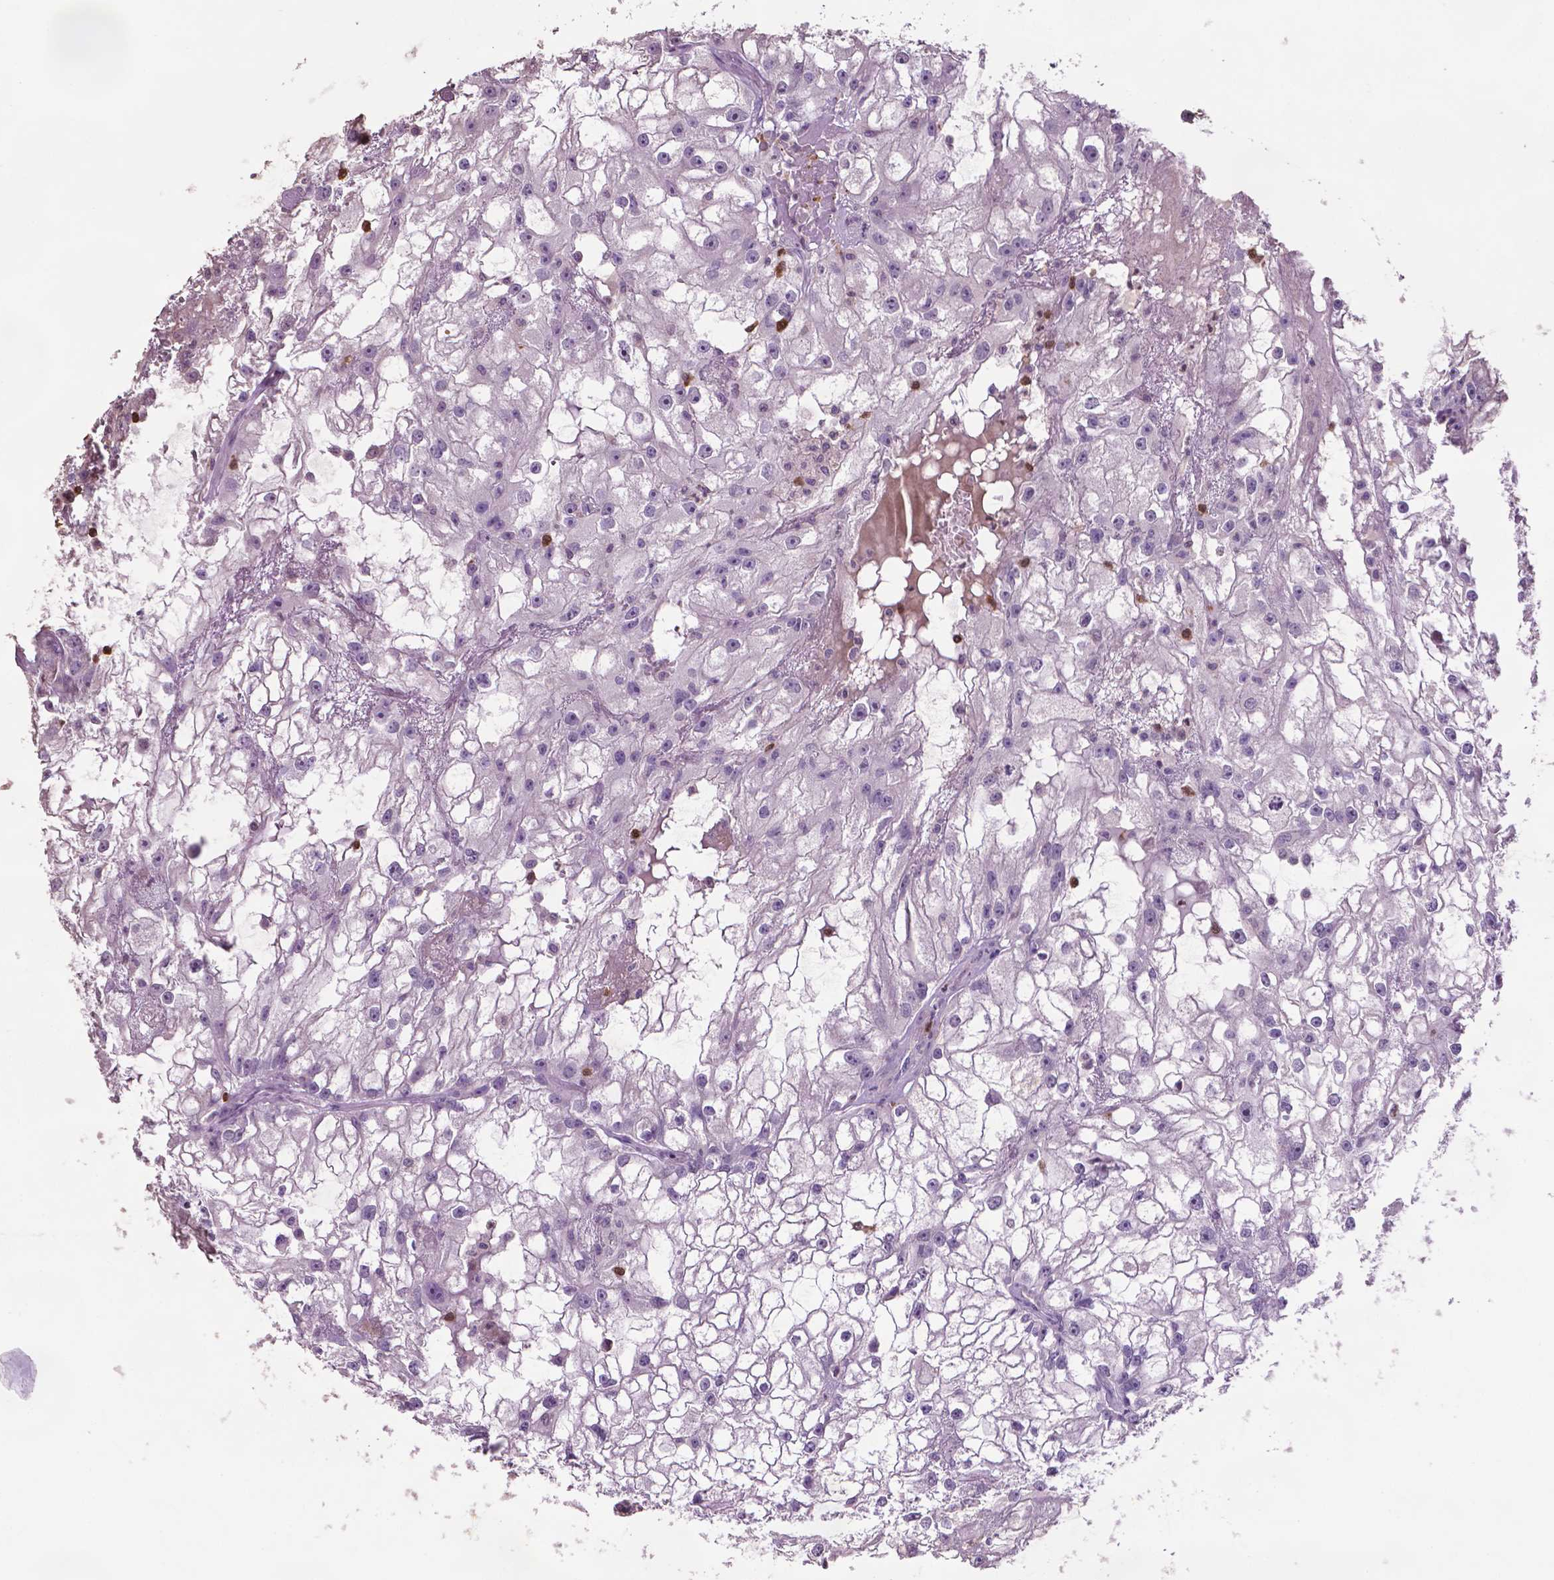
{"staining": {"intensity": "negative", "quantity": "none", "location": "none"}, "tissue": "renal cancer", "cell_type": "Tumor cells", "image_type": "cancer", "snomed": [{"axis": "morphology", "description": "Adenocarcinoma, NOS"}, {"axis": "topography", "description": "Kidney"}], "caption": "Immunohistochemical staining of human renal cancer demonstrates no significant staining in tumor cells. (Immunohistochemistry (ihc), brightfield microscopy, high magnification).", "gene": "TBC1D10C", "patient": {"sex": "male", "age": 59}}